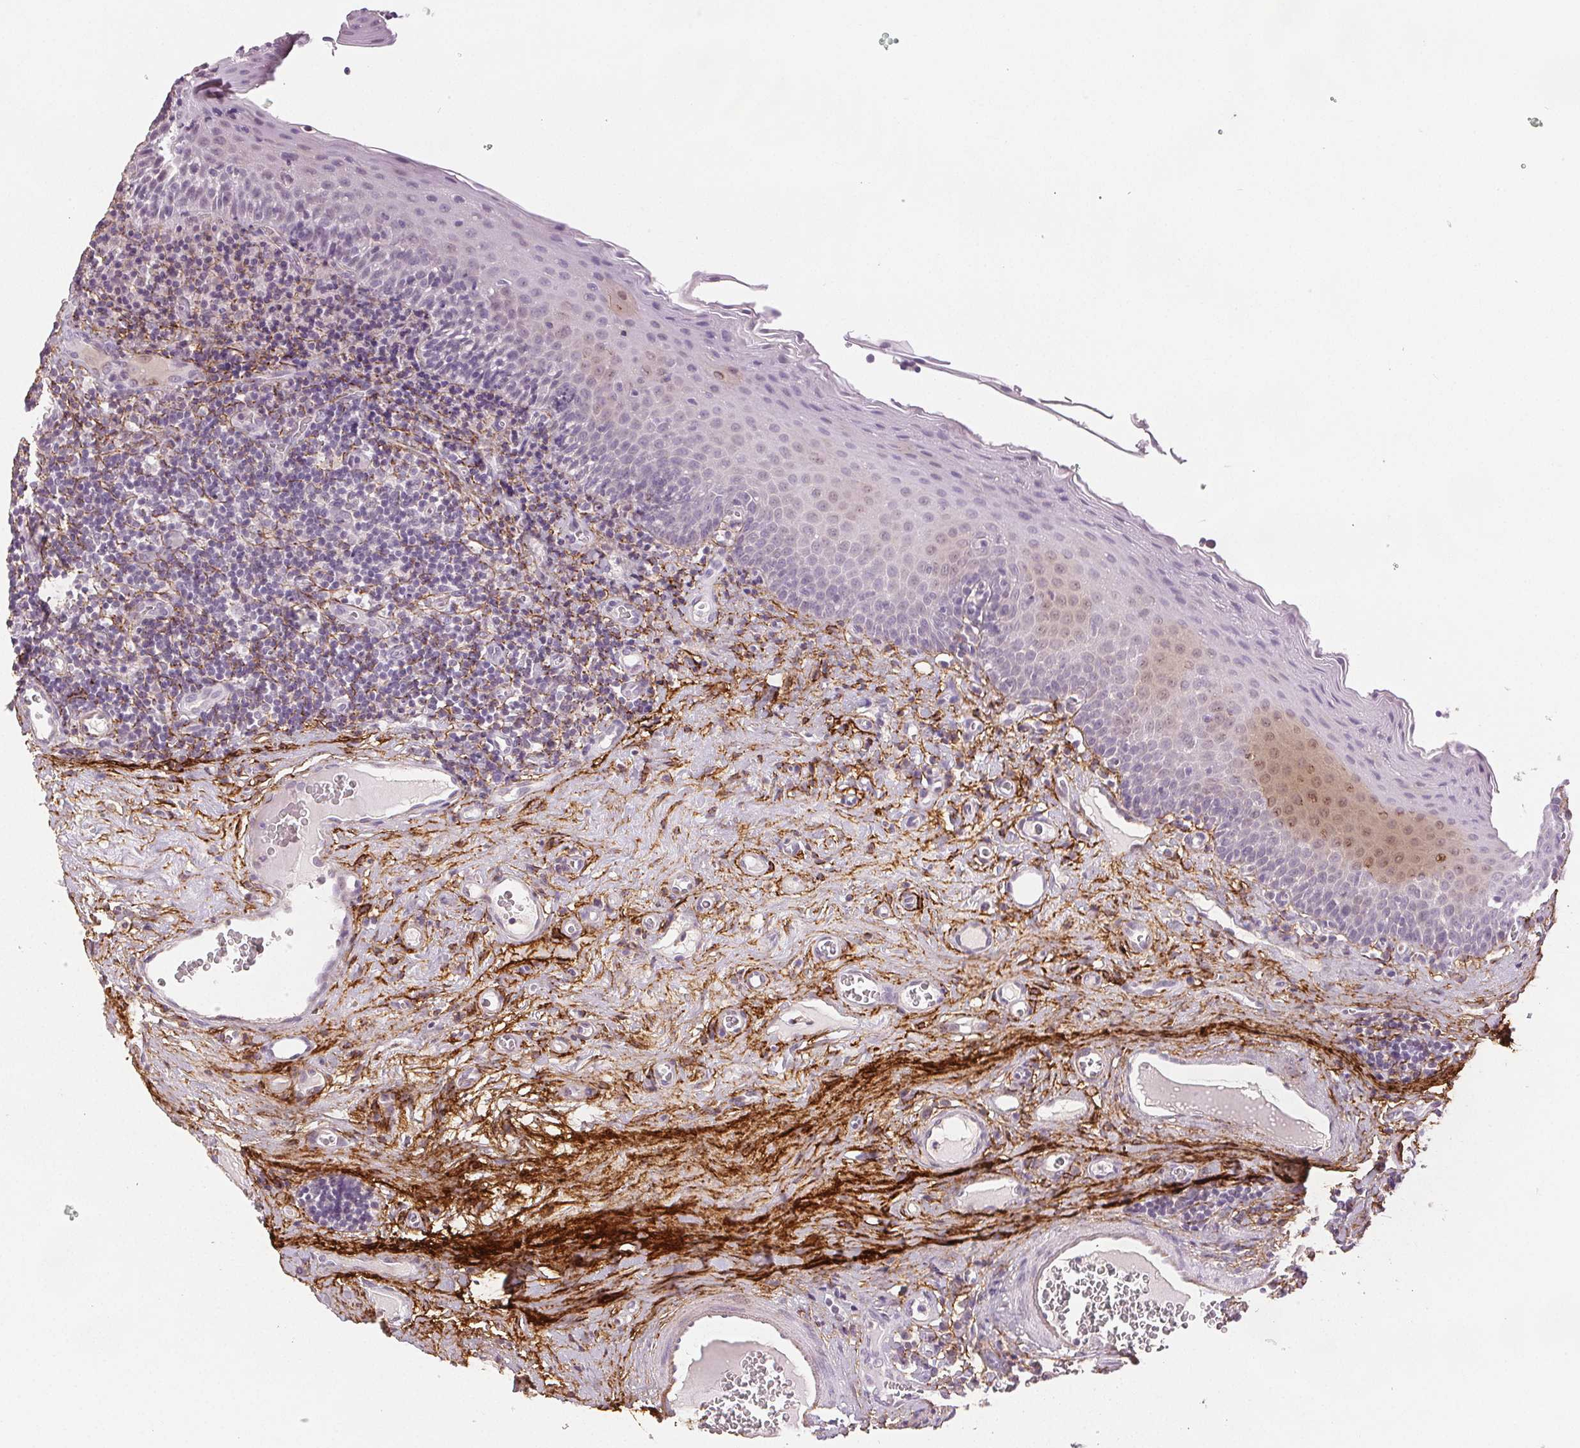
{"staining": {"intensity": "negative", "quantity": "none", "location": "none"}, "tissue": "tonsil", "cell_type": "Germinal center cells", "image_type": "normal", "snomed": [{"axis": "morphology", "description": "Normal tissue, NOS"}, {"axis": "morphology", "description": "Inflammation, NOS"}, {"axis": "topography", "description": "Tonsil"}], "caption": "There is no significant positivity in germinal center cells of tonsil. The staining is performed using DAB brown chromogen with nuclei counter-stained in using hematoxylin.", "gene": "FBN1", "patient": {"sex": "female", "age": 31}}